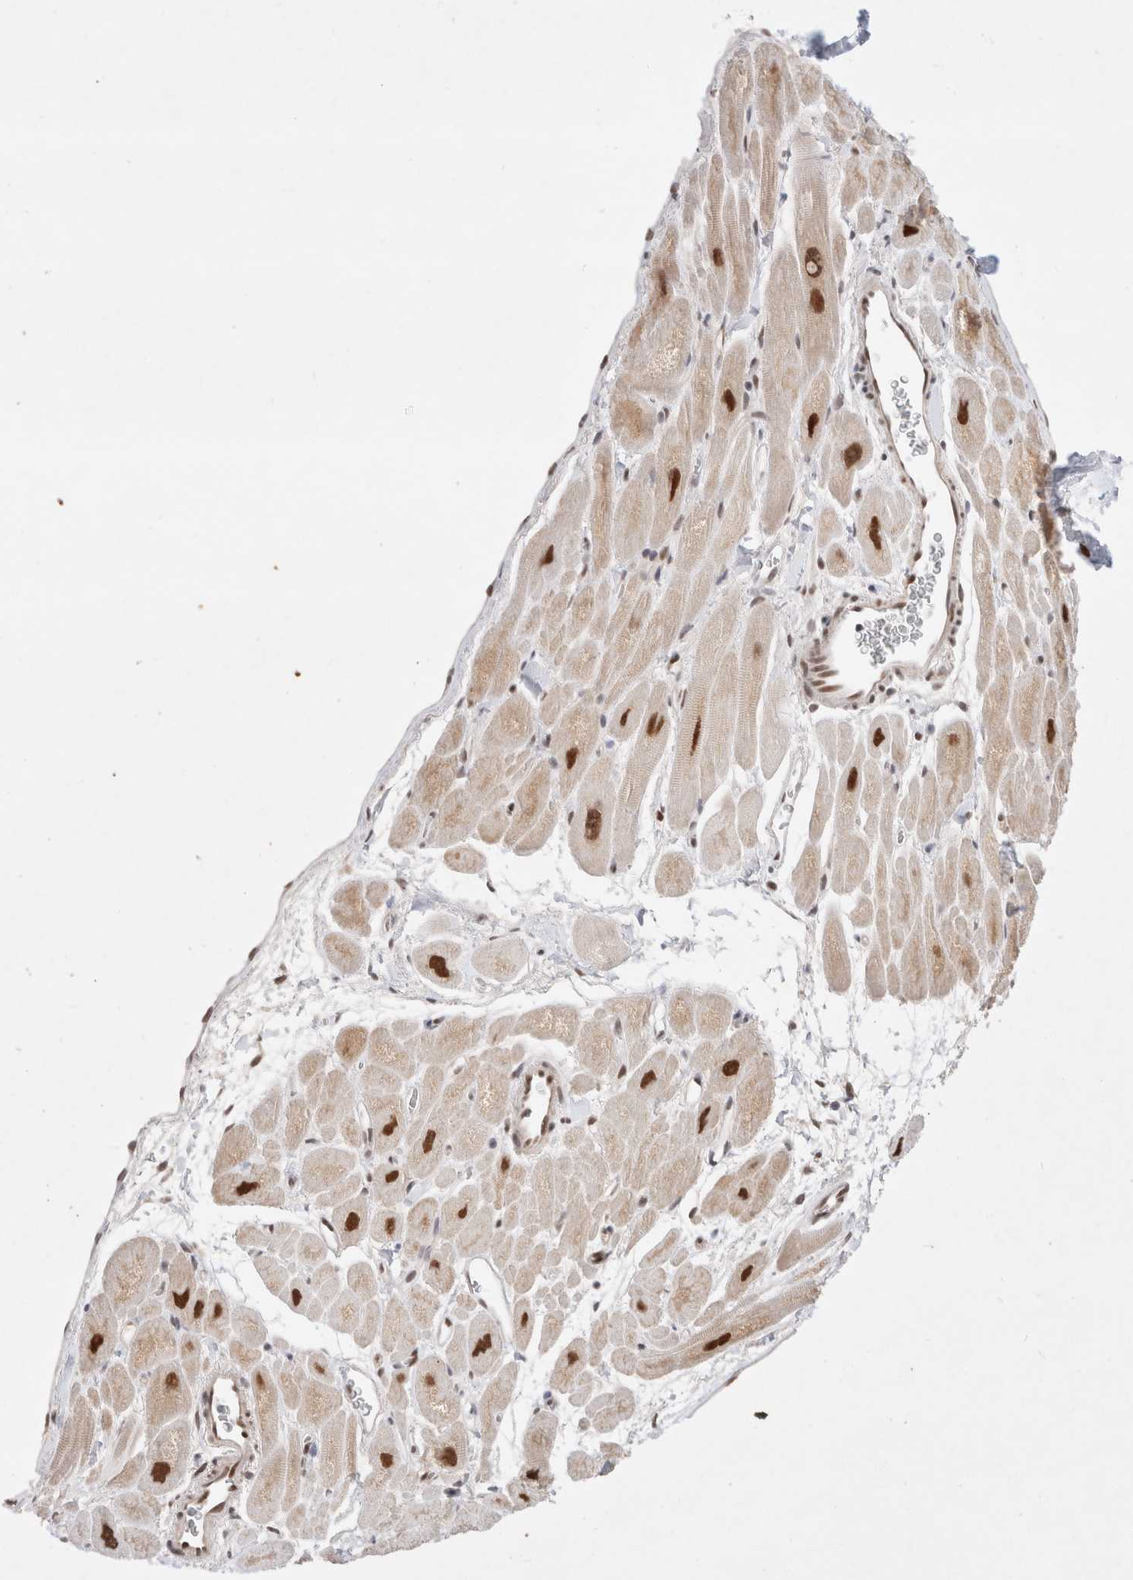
{"staining": {"intensity": "strong", "quantity": "<25%", "location": "nuclear"}, "tissue": "heart muscle", "cell_type": "Cardiomyocytes", "image_type": "normal", "snomed": [{"axis": "morphology", "description": "Normal tissue, NOS"}, {"axis": "topography", "description": "Heart"}], "caption": "The histopathology image demonstrates a brown stain indicating the presence of a protein in the nuclear of cardiomyocytes in heart muscle. (IHC, brightfield microscopy, high magnification).", "gene": "GTF2I", "patient": {"sex": "male", "age": 49}}